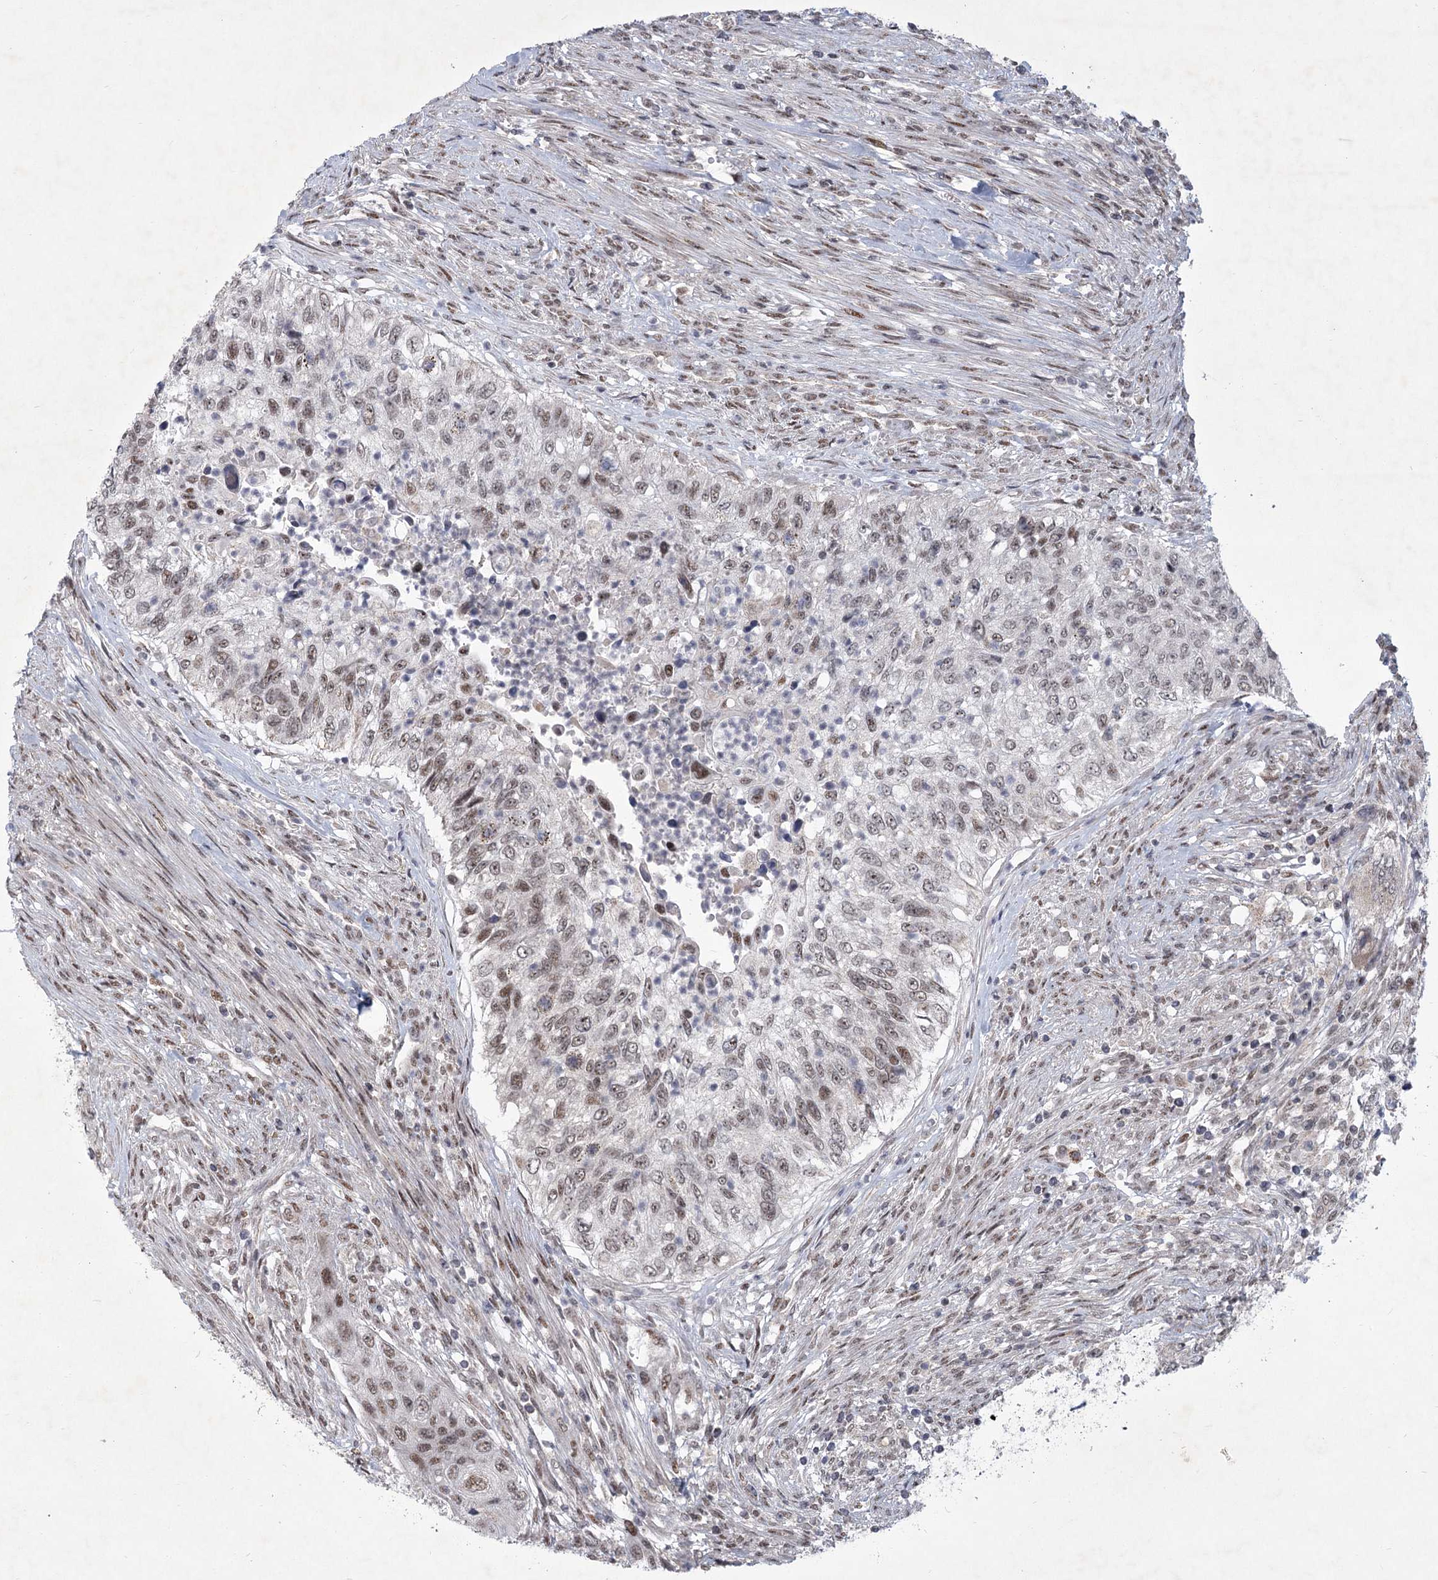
{"staining": {"intensity": "weak", "quantity": ">75%", "location": "nuclear"}, "tissue": "urothelial cancer", "cell_type": "Tumor cells", "image_type": "cancer", "snomed": [{"axis": "morphology", "description": "Urothelial carcinoma, High grade"}, {"axis": "topography", "description": "Urinary bladder"}], "caption": "Protein analysis of urothelial cancer tissue exhibits weak nuclear staining in about >75% of tumor cells.", "gene": "CIB4", "patient": {"sex": "female", "age": 60}}